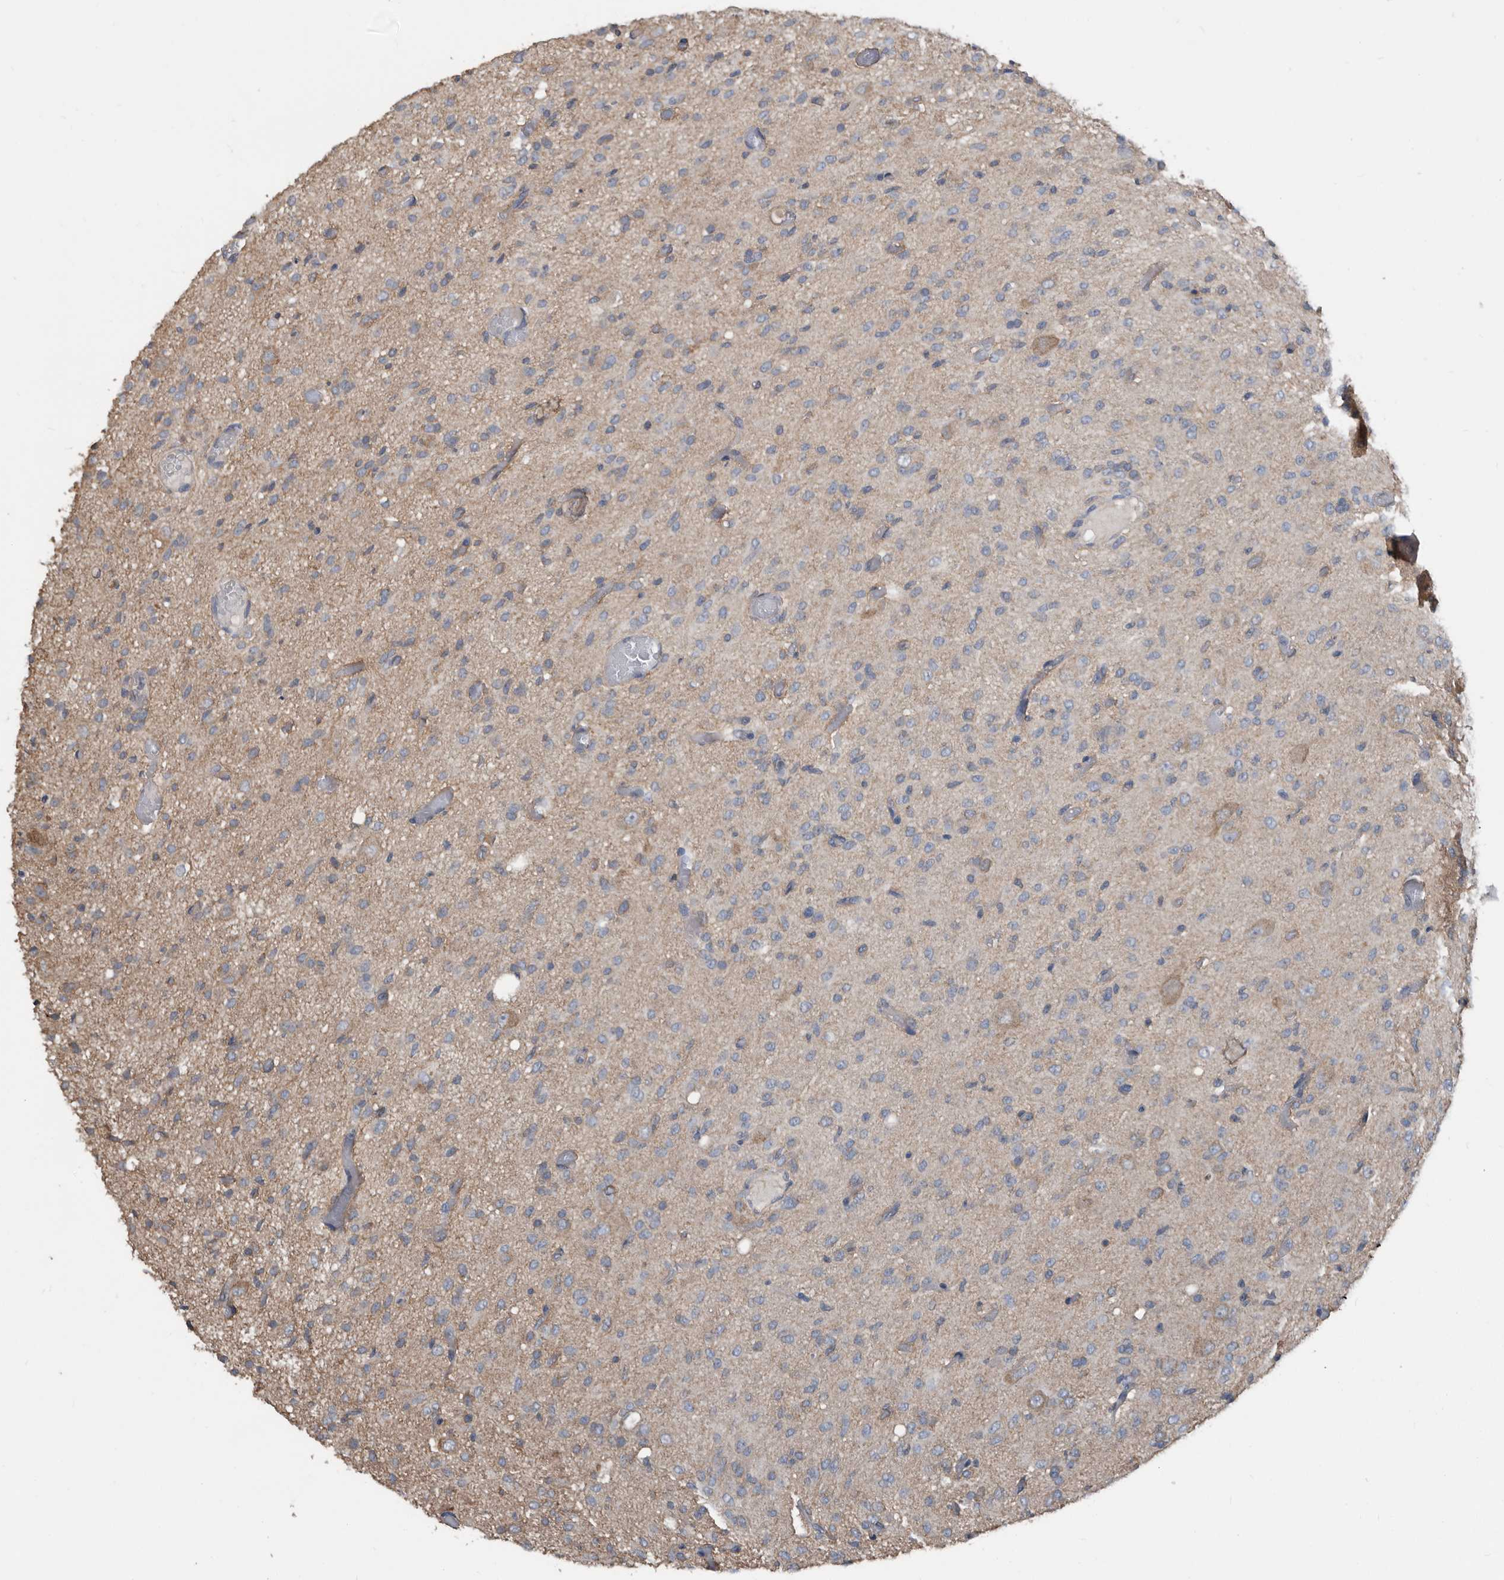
{"staining": {"intensity": "negative", "quantity": "none", "location": "none"}, "tissue": "glioma", "cell_type": "Tumor cells", "image_type": "cancer", "snomed": [{"axis": "morphology", "description": "Glioma, malignant, High grade"}, {"axis": "topography", "description": "Brain"}], "caption": "An immunohistochemistry (IHC) histopathology image of glioma is shown. There is no staining in tumor cells of glioma.", "gene": "AFAP1", "patient": {"sex": "female", "age": 59}}